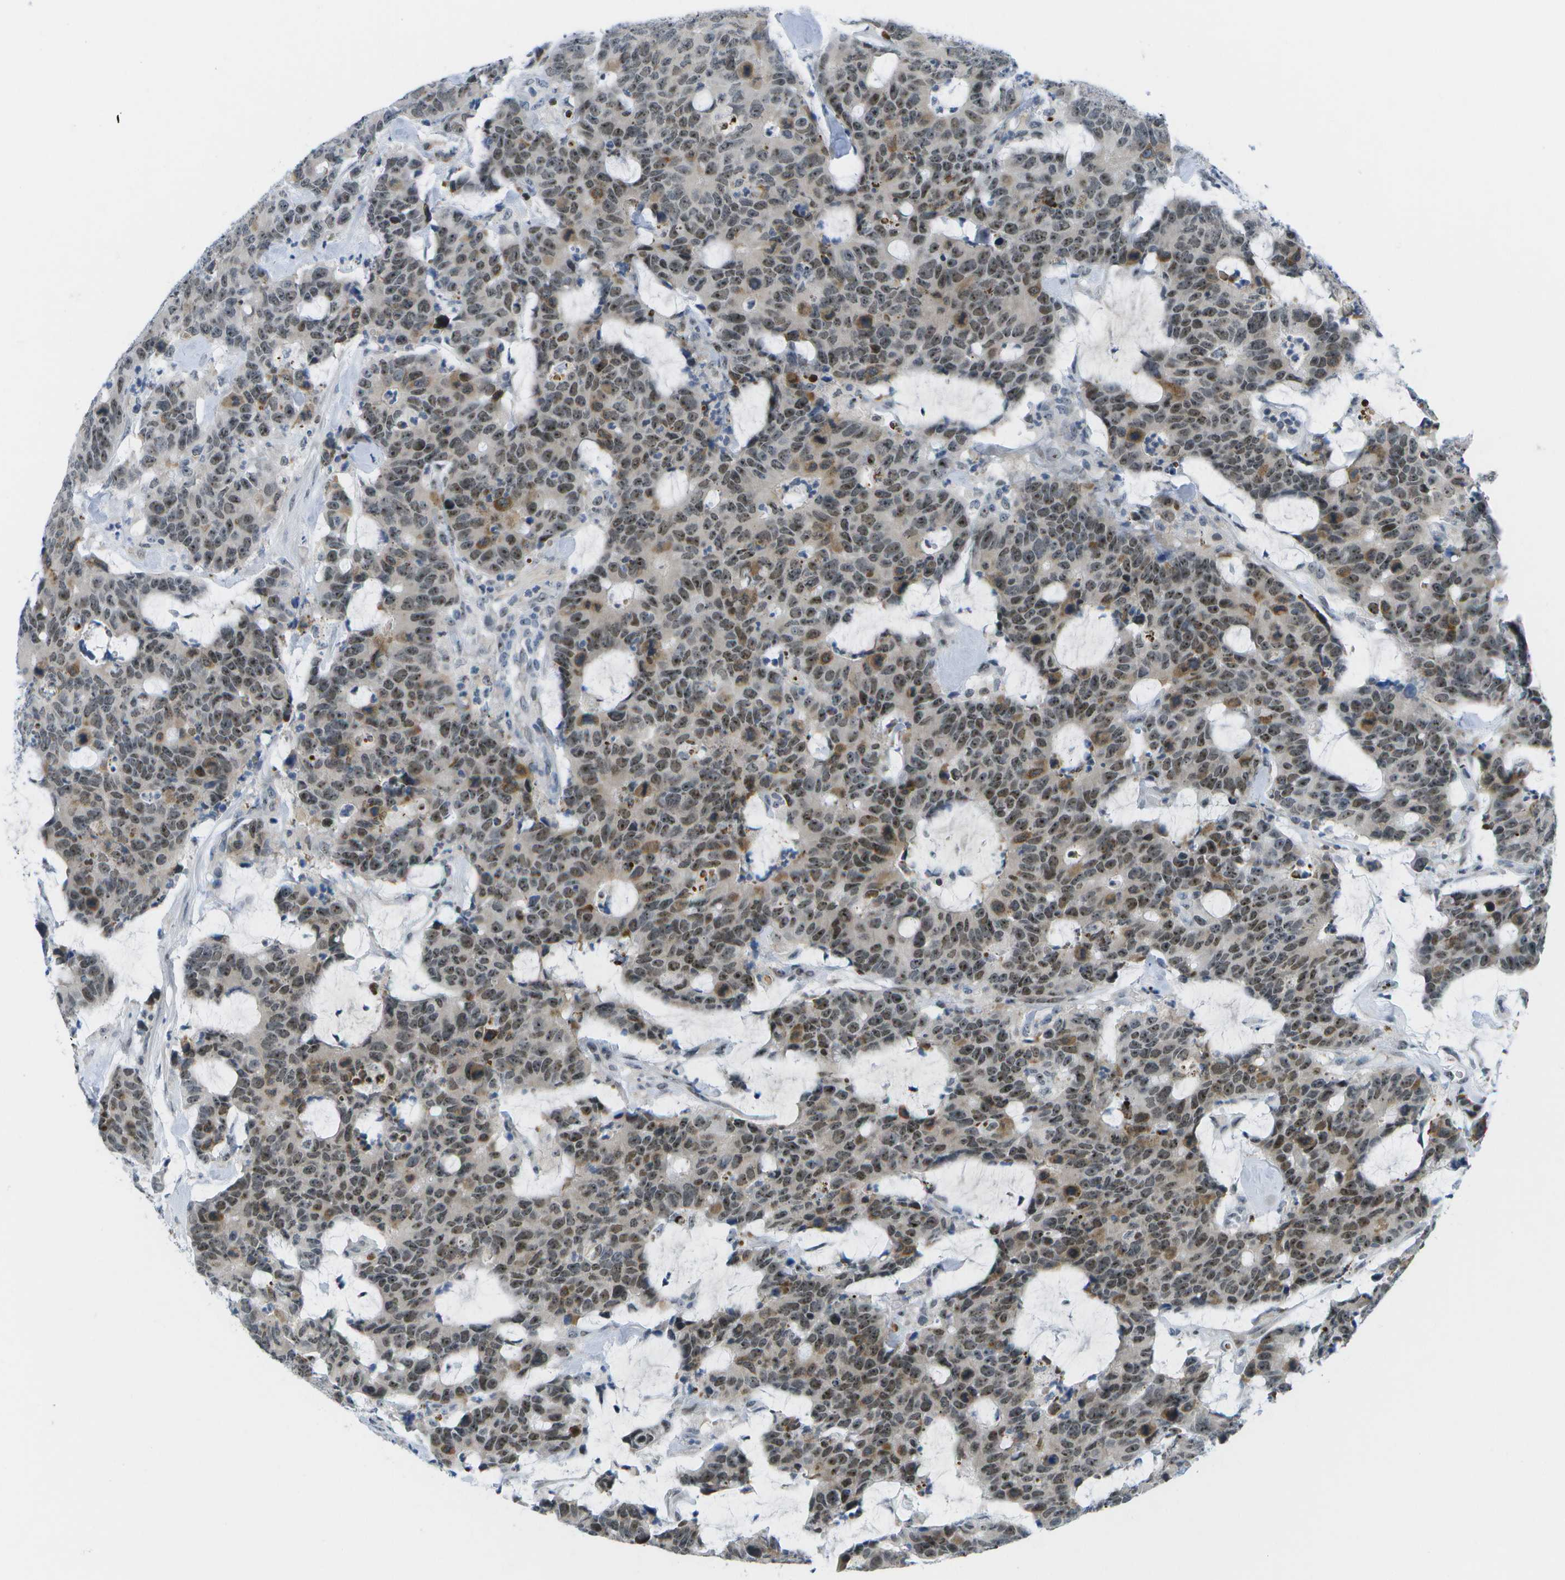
{"staining": {"intensity": "moderate", "quantity": "25%-75%", "location": "nuclear"}, "tissue": "colorectal cancer", "cell_type": "Tumor cells", "image_type": "cancer", "snomed": [{"axis": "morphology", "description": "Adenocarcinoma, NOS"}, {"axis": "topography", "description": "Colon"}], "caption": "The immunohistochemical stain highlights moderate nuclear staining in tumor cells of colorectal adenocarcinoma tissue.", "gene": "PITHD1", "patient": {"sex": "female", "age": 86}}